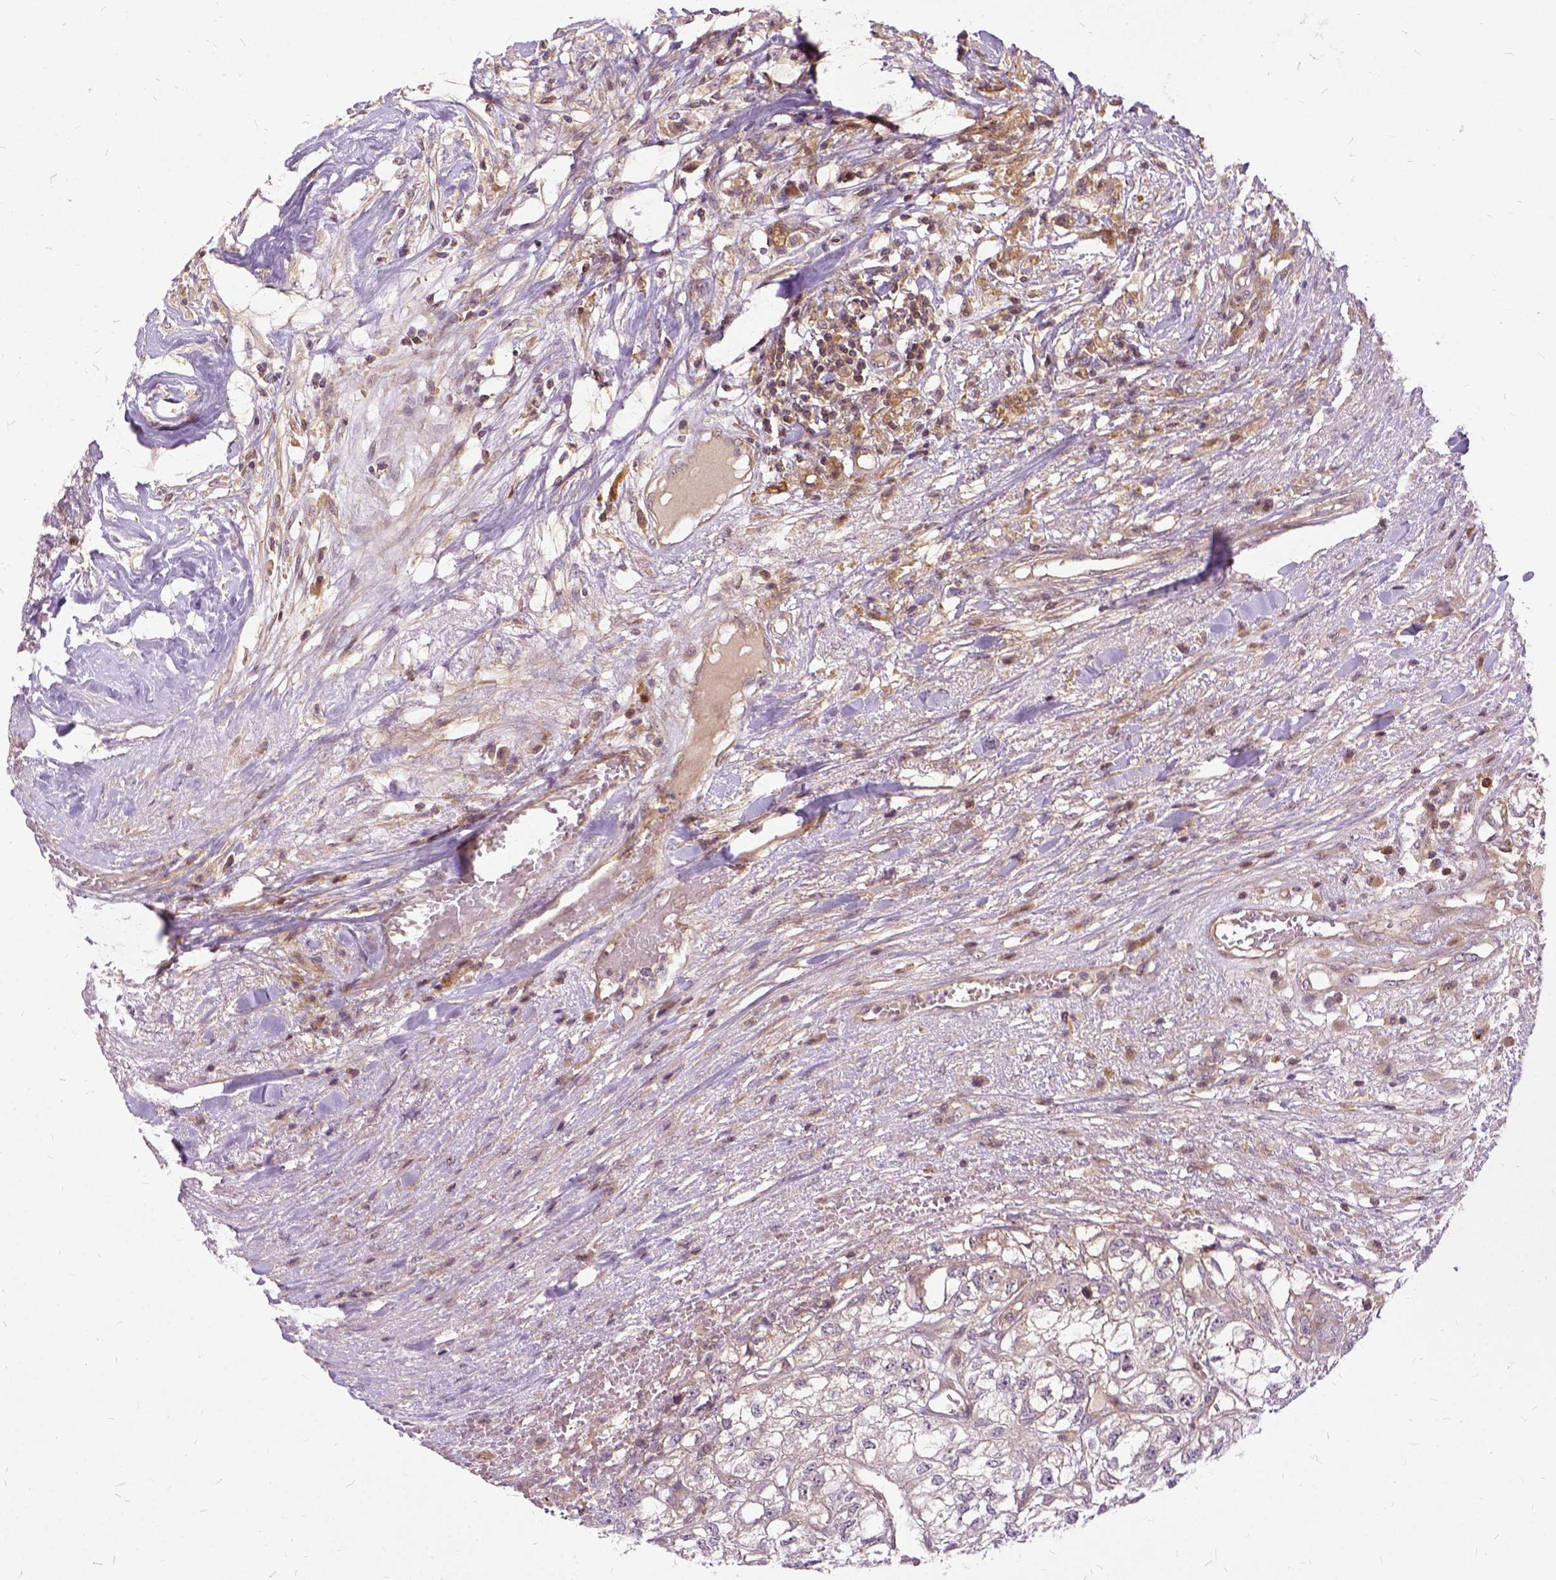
{"staining": {"intensity": "negative", "quantity": "none", "location": "none"}, "tissue": "renal cancer", "cell_type": "Tumor cells", "image_type": "cancer", "snomed": [{"axis": "morphology", "description": "Adenocarcinoma, NOS"}, {"axis": "topography", "description": "Kidney"}], "caption": "This is an IHC histopathology image of renal cancer (adenocarcinoma). There is no staining in tumor cells.", "gene": "ILRUN", "patient": {"sex": "male", "age": 56}}